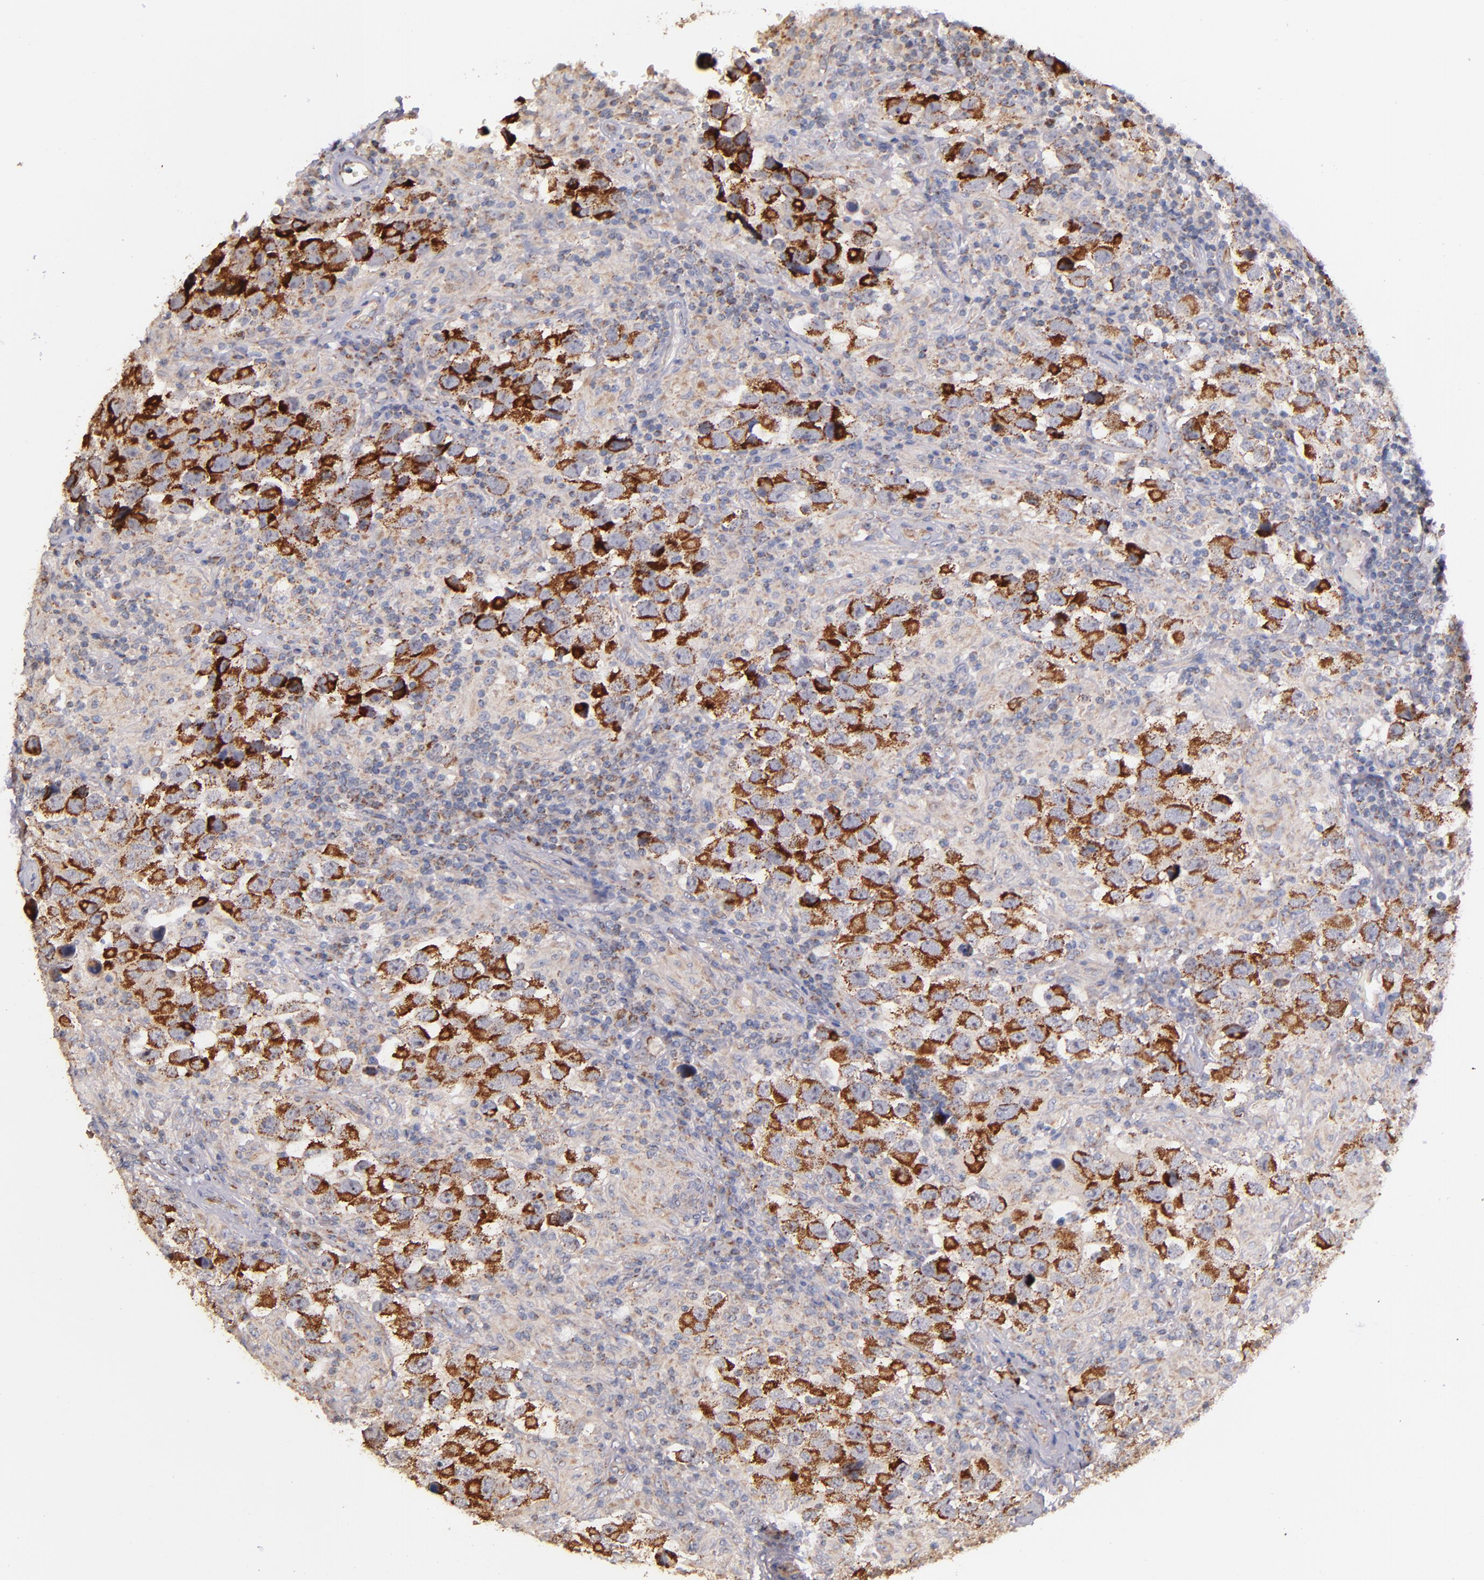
{"staining": {"intensity": "strong", "quantity": ">75%", "location": "cytoplasmic/membranous"}, "tissue": "testis cancer", "cell_type": "Tumor cells", "image_type": "cancer", "snomed": [{"axis": "morphology", "description": "Carcinoma, Embryonal, NOS"}, {"axis": "topography", "description": "Testis"}], "caption": "The micrograph exhibits staining of embryonal carcinoma (testis), revealing strong cytoplasmic/membranous protein expression (brown color) within tumor cells.", "gene": "SHC1", "patient": {"sex": "male", "age": 21}}